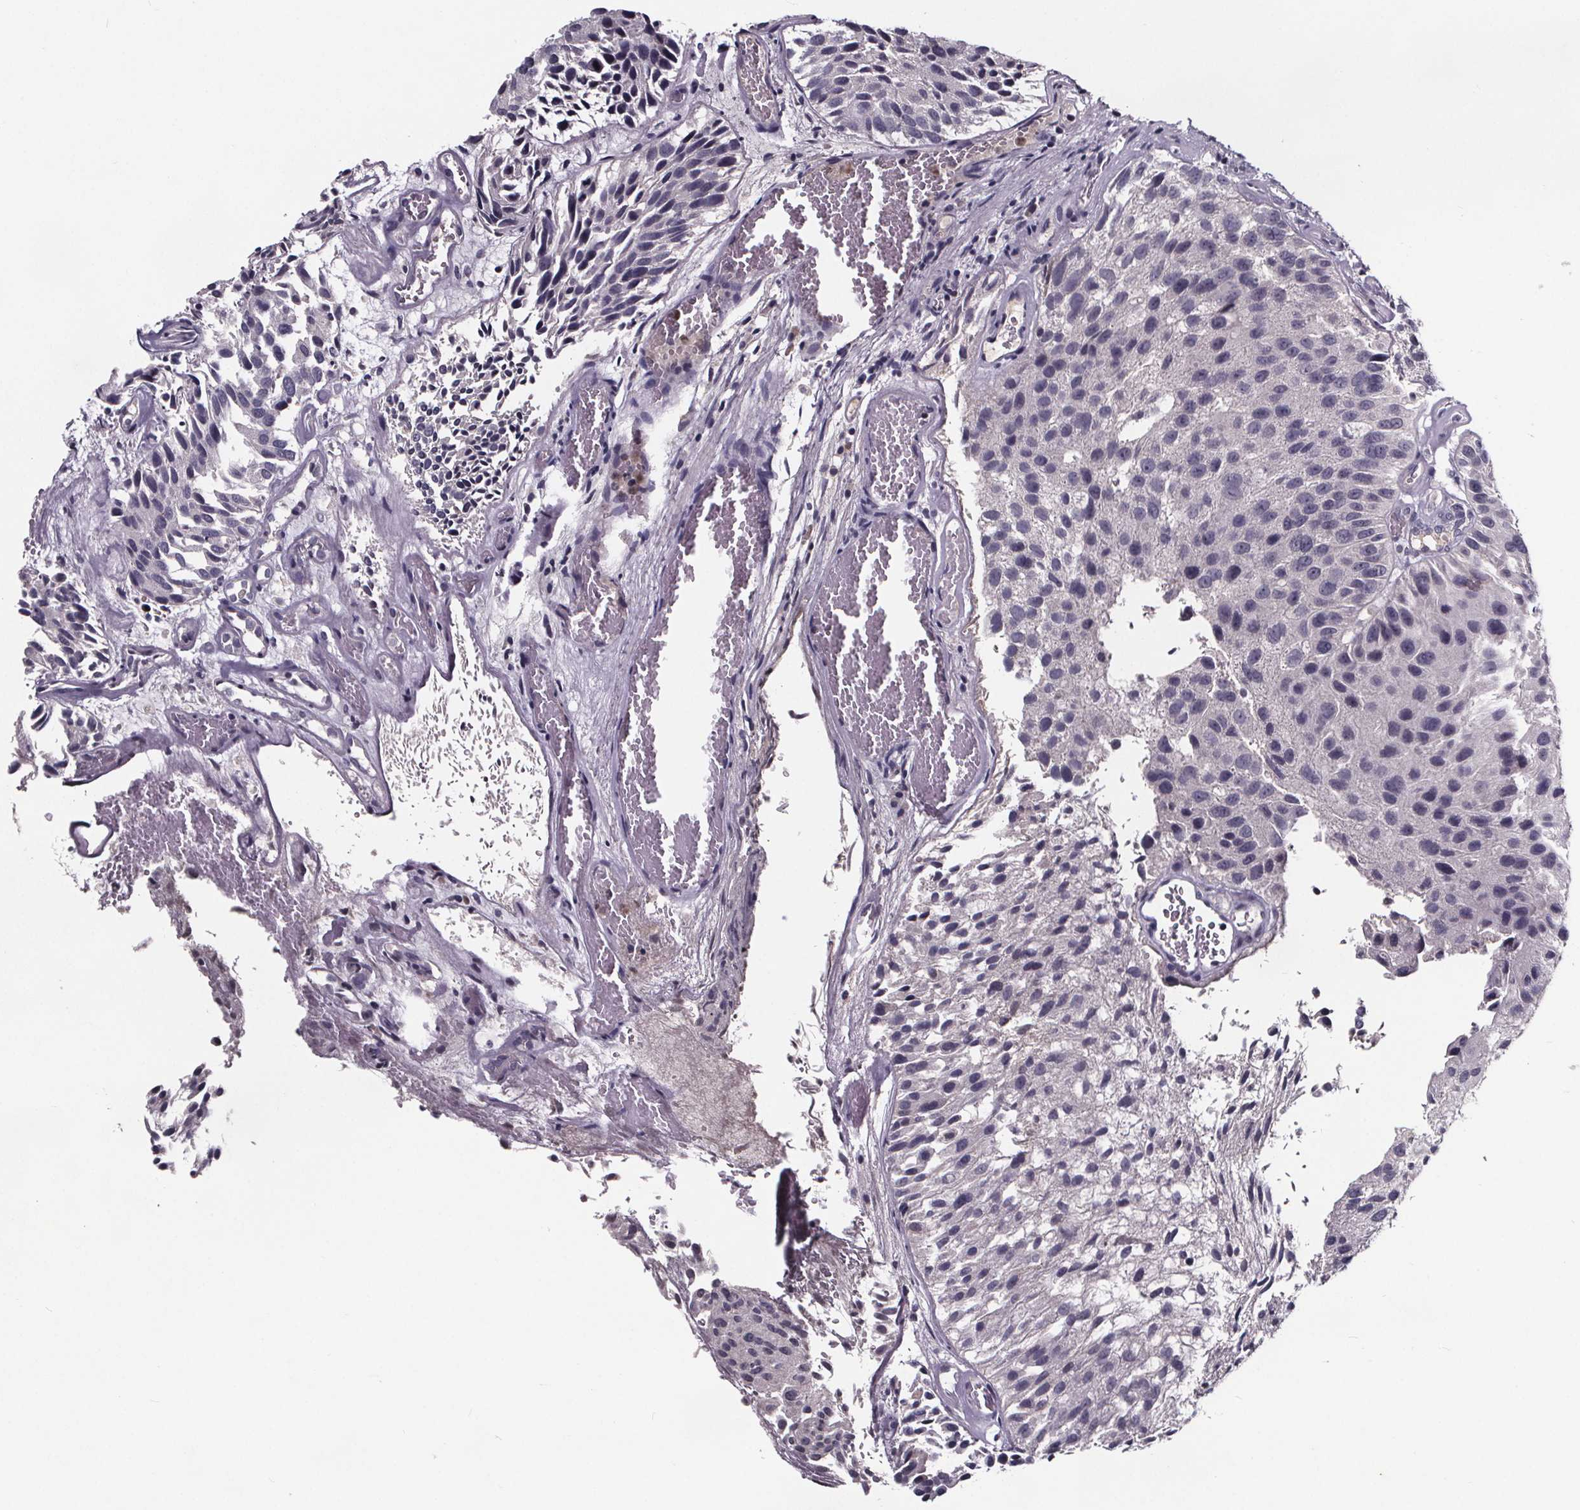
{"staining": {"intensity": "negative", "quantity": "none", "location": "none"}, "tissue": "urothelial cancer", "cell_type": "Tumor cells", "image_type": "cancer", "snomed": [{"axis": "morphology", "description": "Urothelial carcinoma, Low grade"}, {"axis": "topography", "description": "Urinary bladder"}], "caption": "An IHC micrograph of urothelial cancer is shown. There is no staining in tumor cells of urothelial cancer.", "gene": "NPHP4", "patient": {"sex": "female", "age": 87}}